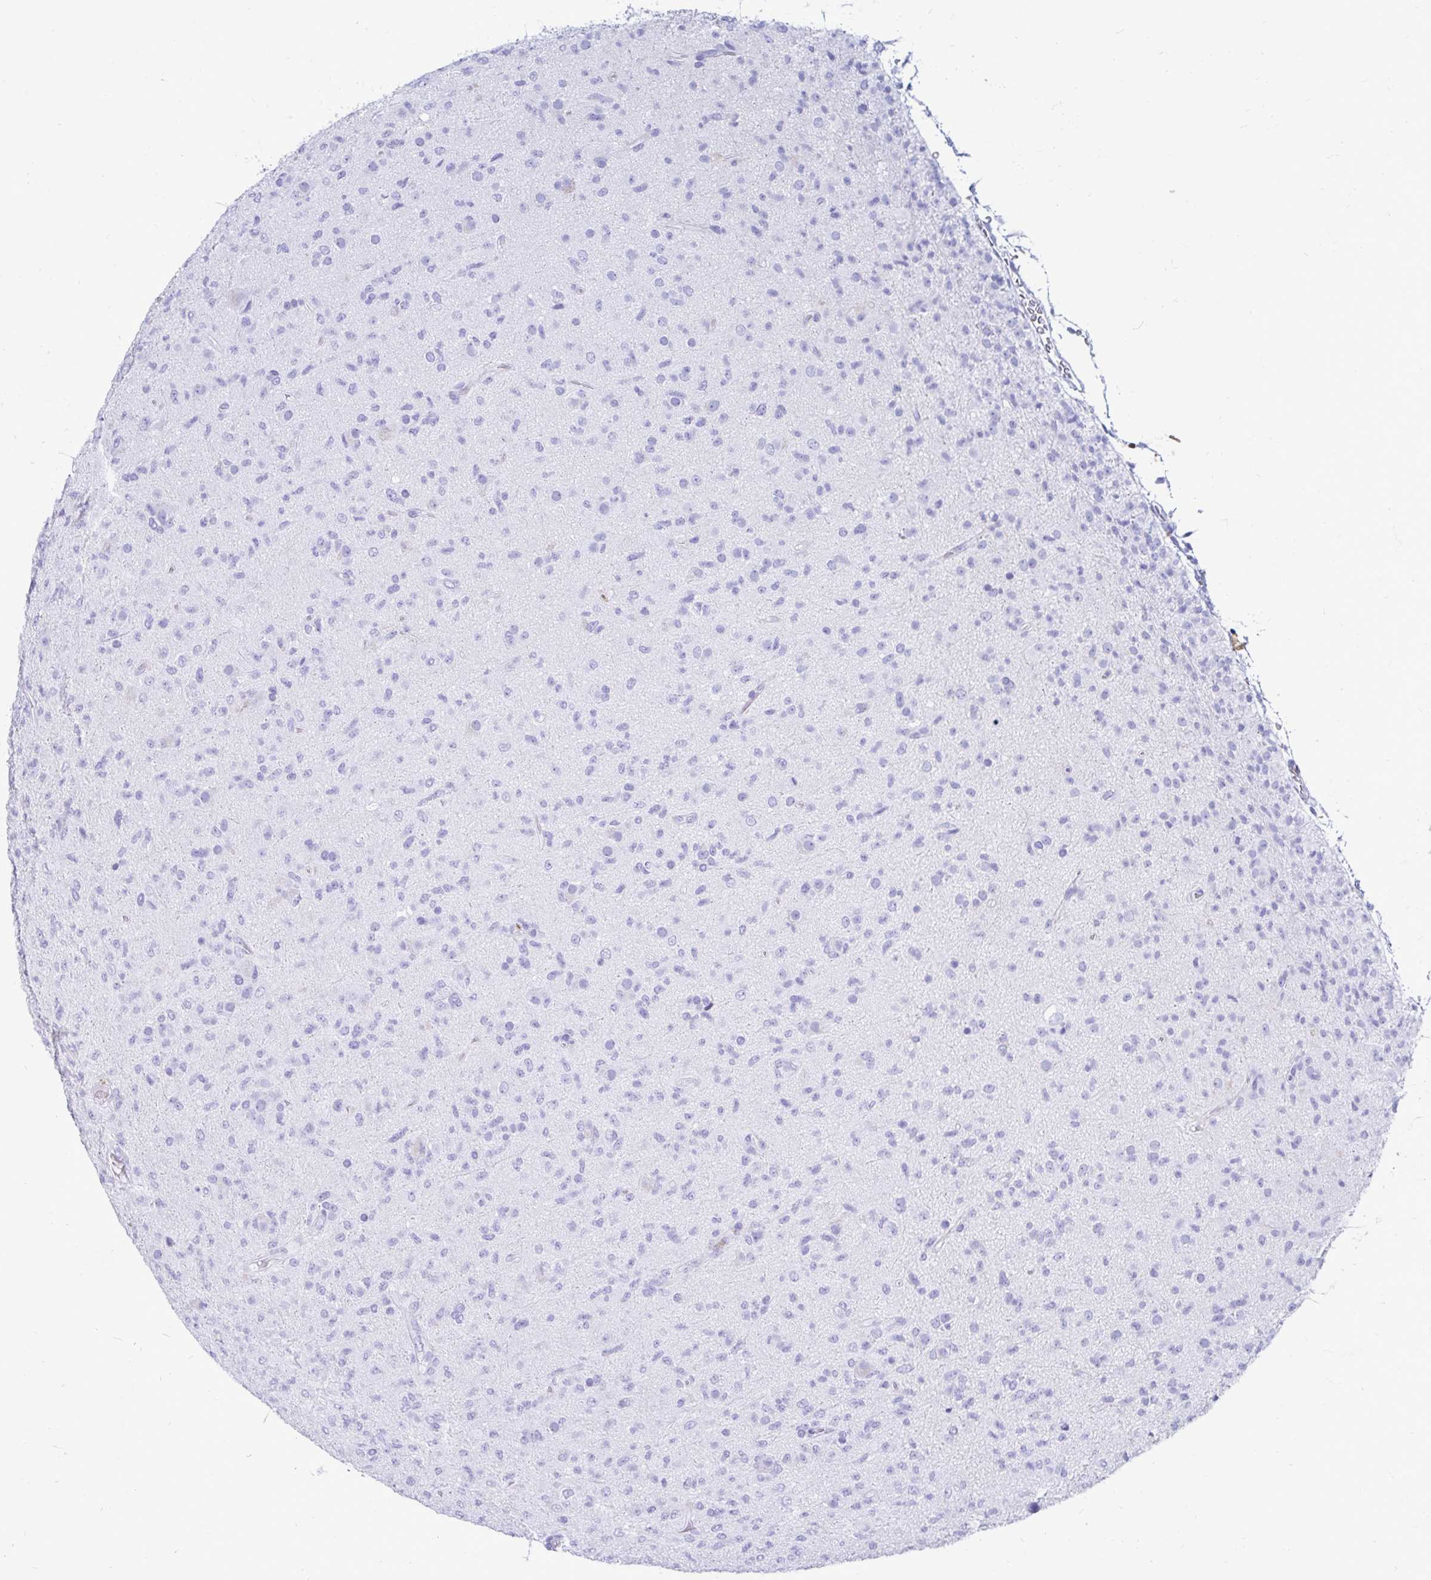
{"staining": {"intensity": "negative", "quantity": "none", "location": "none"}, "tissue": "glioma", "cell_type": "Tumor cells", "image_type": "cancer", "snomed": [{"axis": "morphology", "description": "Glioma, malignant, Low grade"}, {"axis": "topography", "description": "Brain"}], "caption": "Tumor cells show no significant protein expression in glioma.", "gene": "OR10R2", "patient": {"sex": "male", "age": 65}}